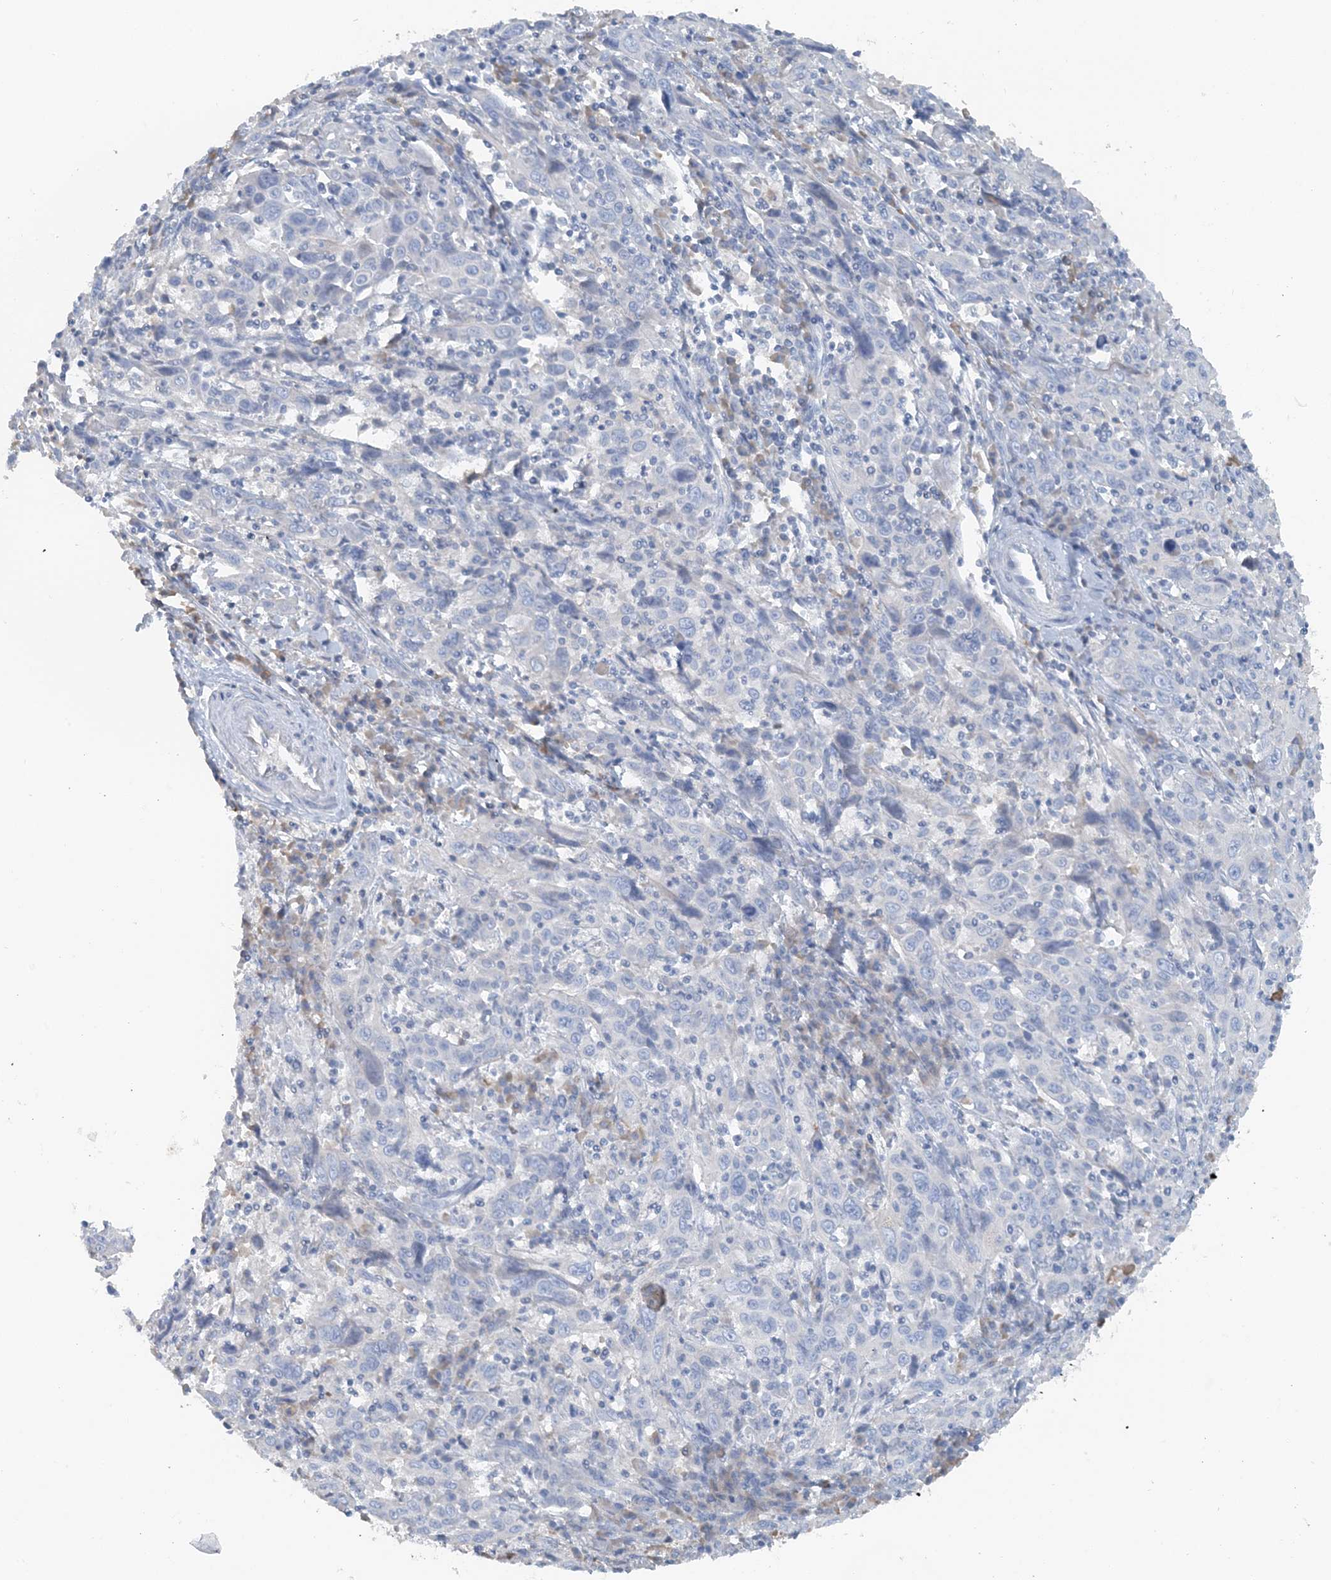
{"staining": {"intensity": "negative", "quantity": "none", "location": "none"}, "tissue": "cervical cancer", "cell_type": "Tumor cells", "image_type": "cancer", "snomed": [{"axis": "morphology", "description": "Squamous cell carcinoma, NOS"}, {"axis": "topography", "description": "Cervix"}], "caption": "Cervical squamous cell carcinoma stained for a protein using immunohistochemistry (IHC) demonstrates no expression tumor cells.", "gene": "CTRL", "patient": {"sex": "female", "age": 46}}